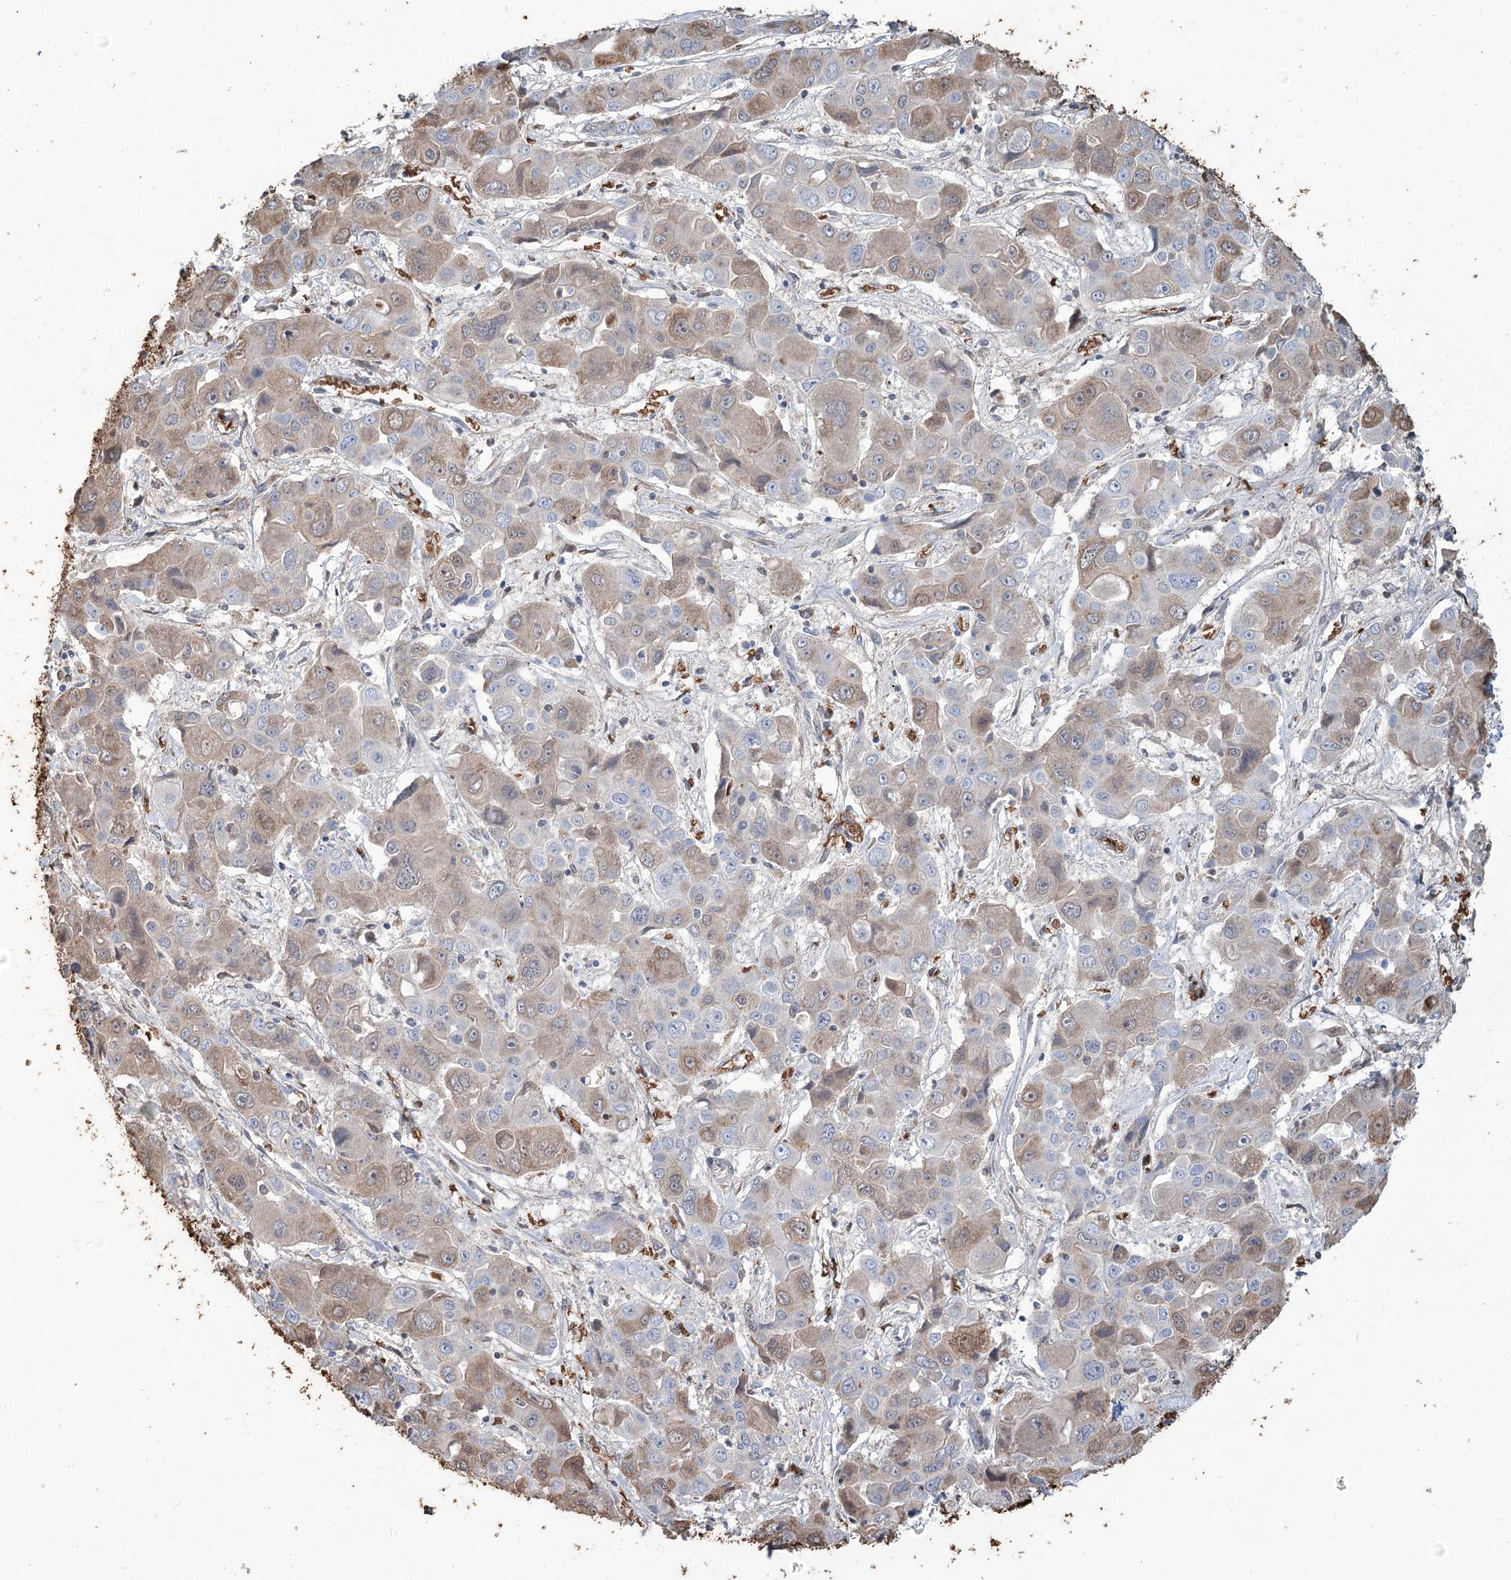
{"staining": {"intensity": "weak", "quantity": "25%-75%", "location": "cytoplasmic/membranous"}, "tissue": "liver cancer", "cell_type": "Tumor cells", "image_type": "cancer", "snomed": [{"axis": "morphology", "description": "Cholangiocarcinoma"}, {"axis": "topography", "description": "Liver"}], "caption": "IHC of liver cholangiocarcinoma demonstrates low levels of weak cytoplasmic/membranous staining in about 25%-75% of tumor cells.", "gene": "HBA1", "patient": {"sex": "male", "age": 67}}